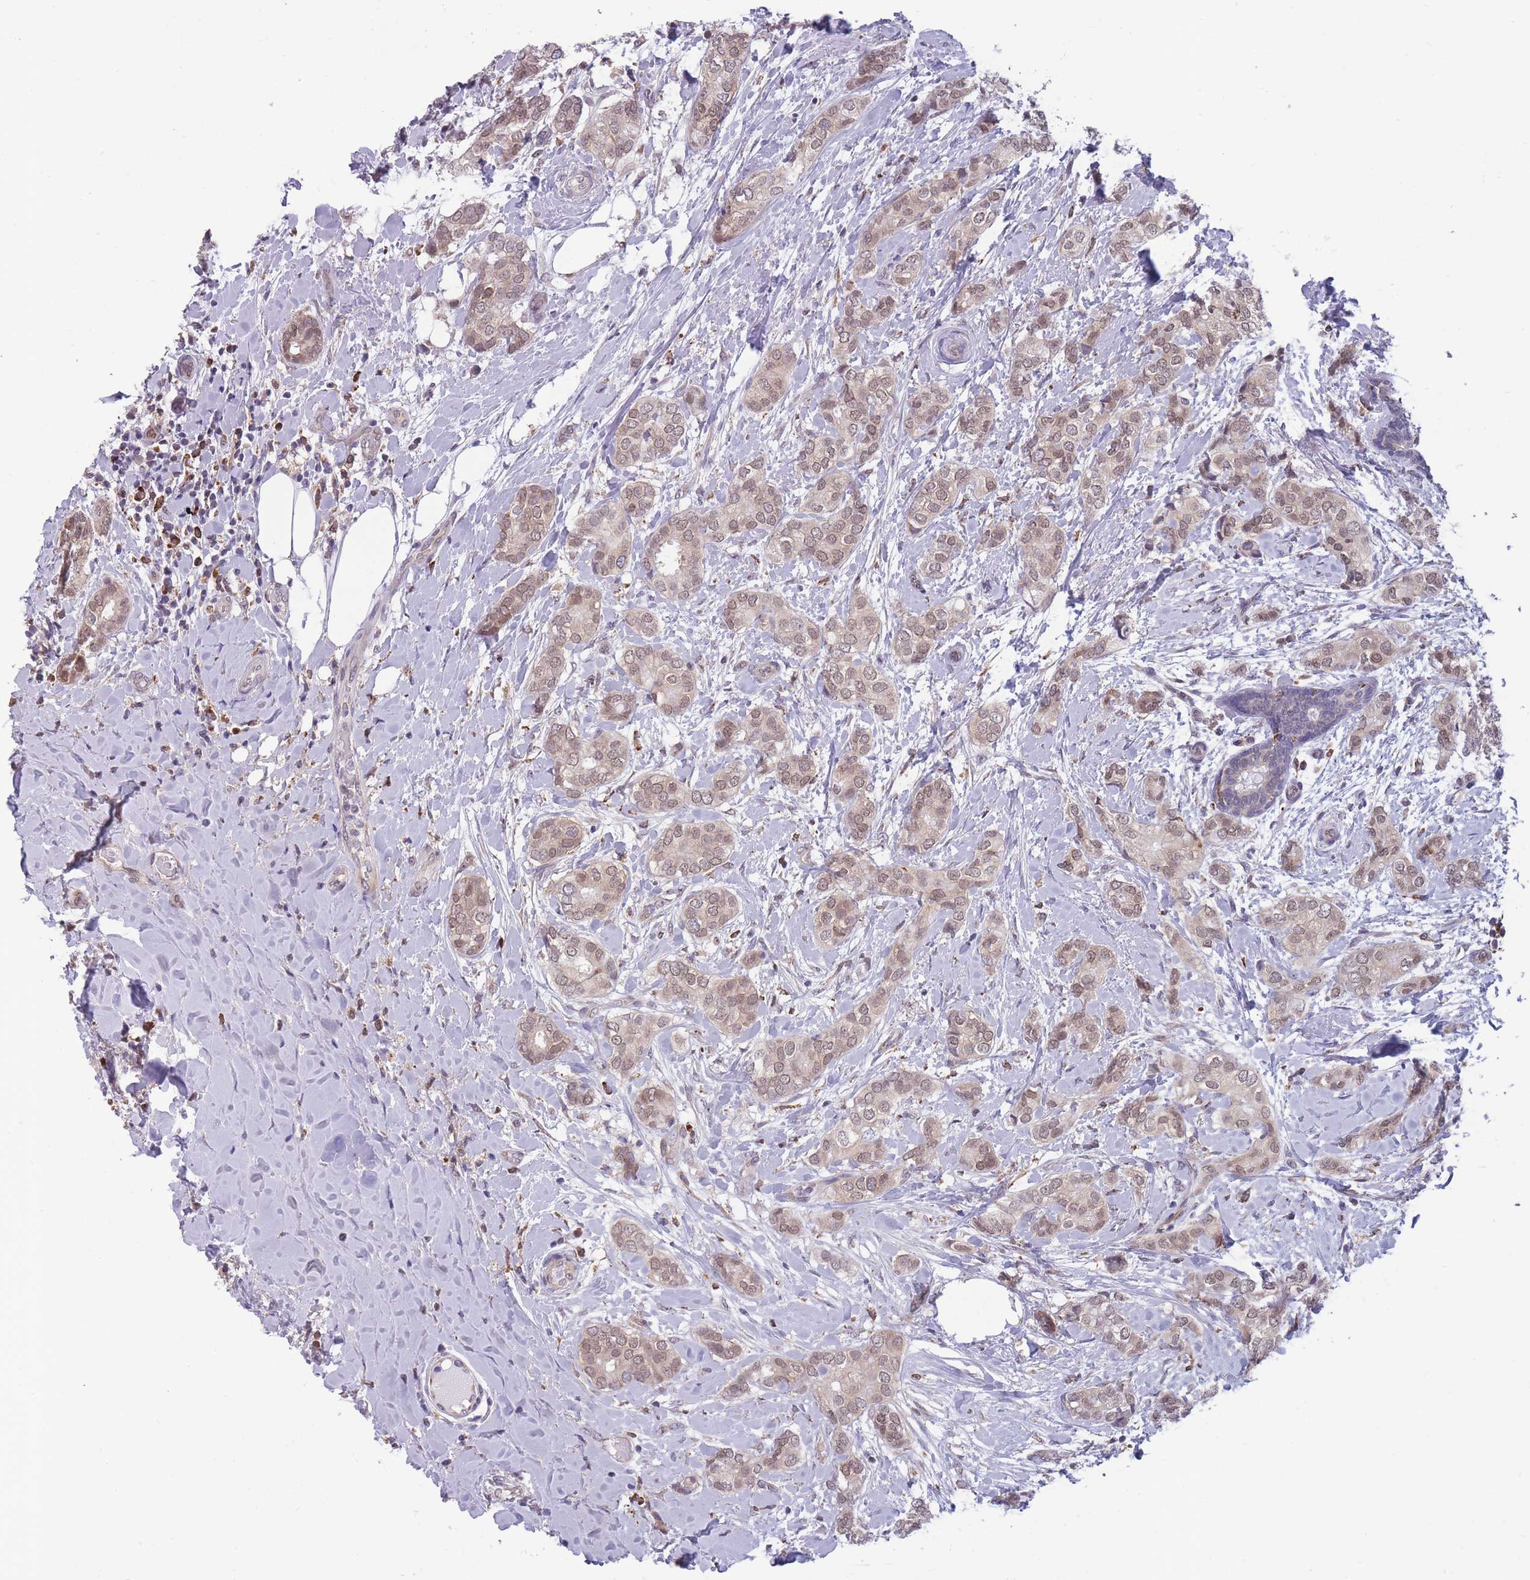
{"staining": {"intensity": "moderate", "quantity": ">75%", "location": "cytoplasmic/membranous,nuclear"}, "tissue": "breast cancer", "cell_type": "Tumor cells", "image_type": "cancer", "snomed": [{"axis": "morphology", "description": "Duct carcinoma"}, {"axis": "topography", "description": "Breast"}], "caption": "Protein expression by immunohistochemistry (IHC) displays moderate cytoplasmic/membranous and nuclear staining in about >75% of tumor cells in breast cancer.", "gene": "TMEM121", "patient": {"sex": "female", "age": 73}}